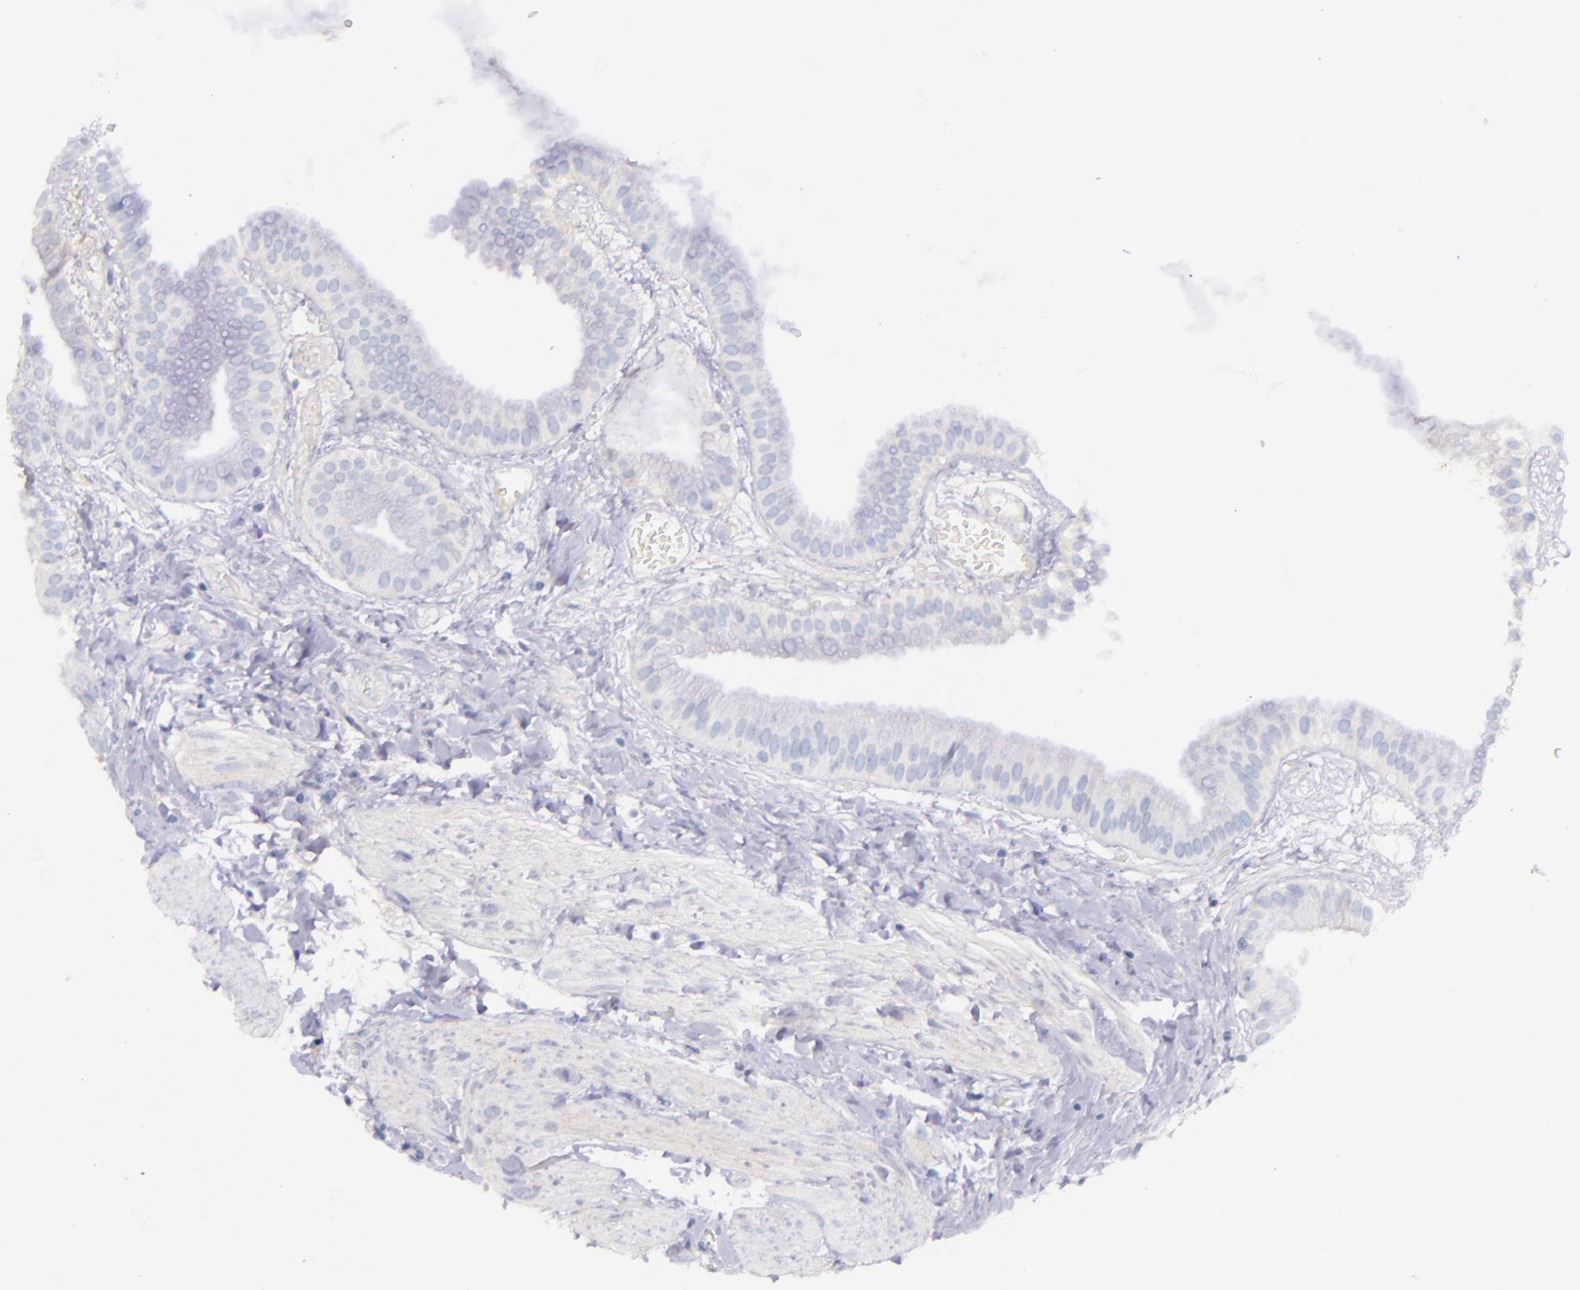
{"staining": {"intensity": "negative", "quantity": "none", "location": "none"}, "tissue": "gallbladder", "cell_type": "Glandular cells", "image_type": "normal", "snomed": [{"axis": "morphology", "description": "Normal tissue, NOS"}, {"axis": "topography", "description": "Gallbladder"}], "caption": "Glandular cells show no significant staining in benign gallbladder. Brightfield microscopy of IHC stained with DAB (3,3'-diaminobenzidine) (brown) and hematoxylin (blue), captured at high magnification.", "gene": "KNG1", "patient": {"sex": "female", "age": 63}}